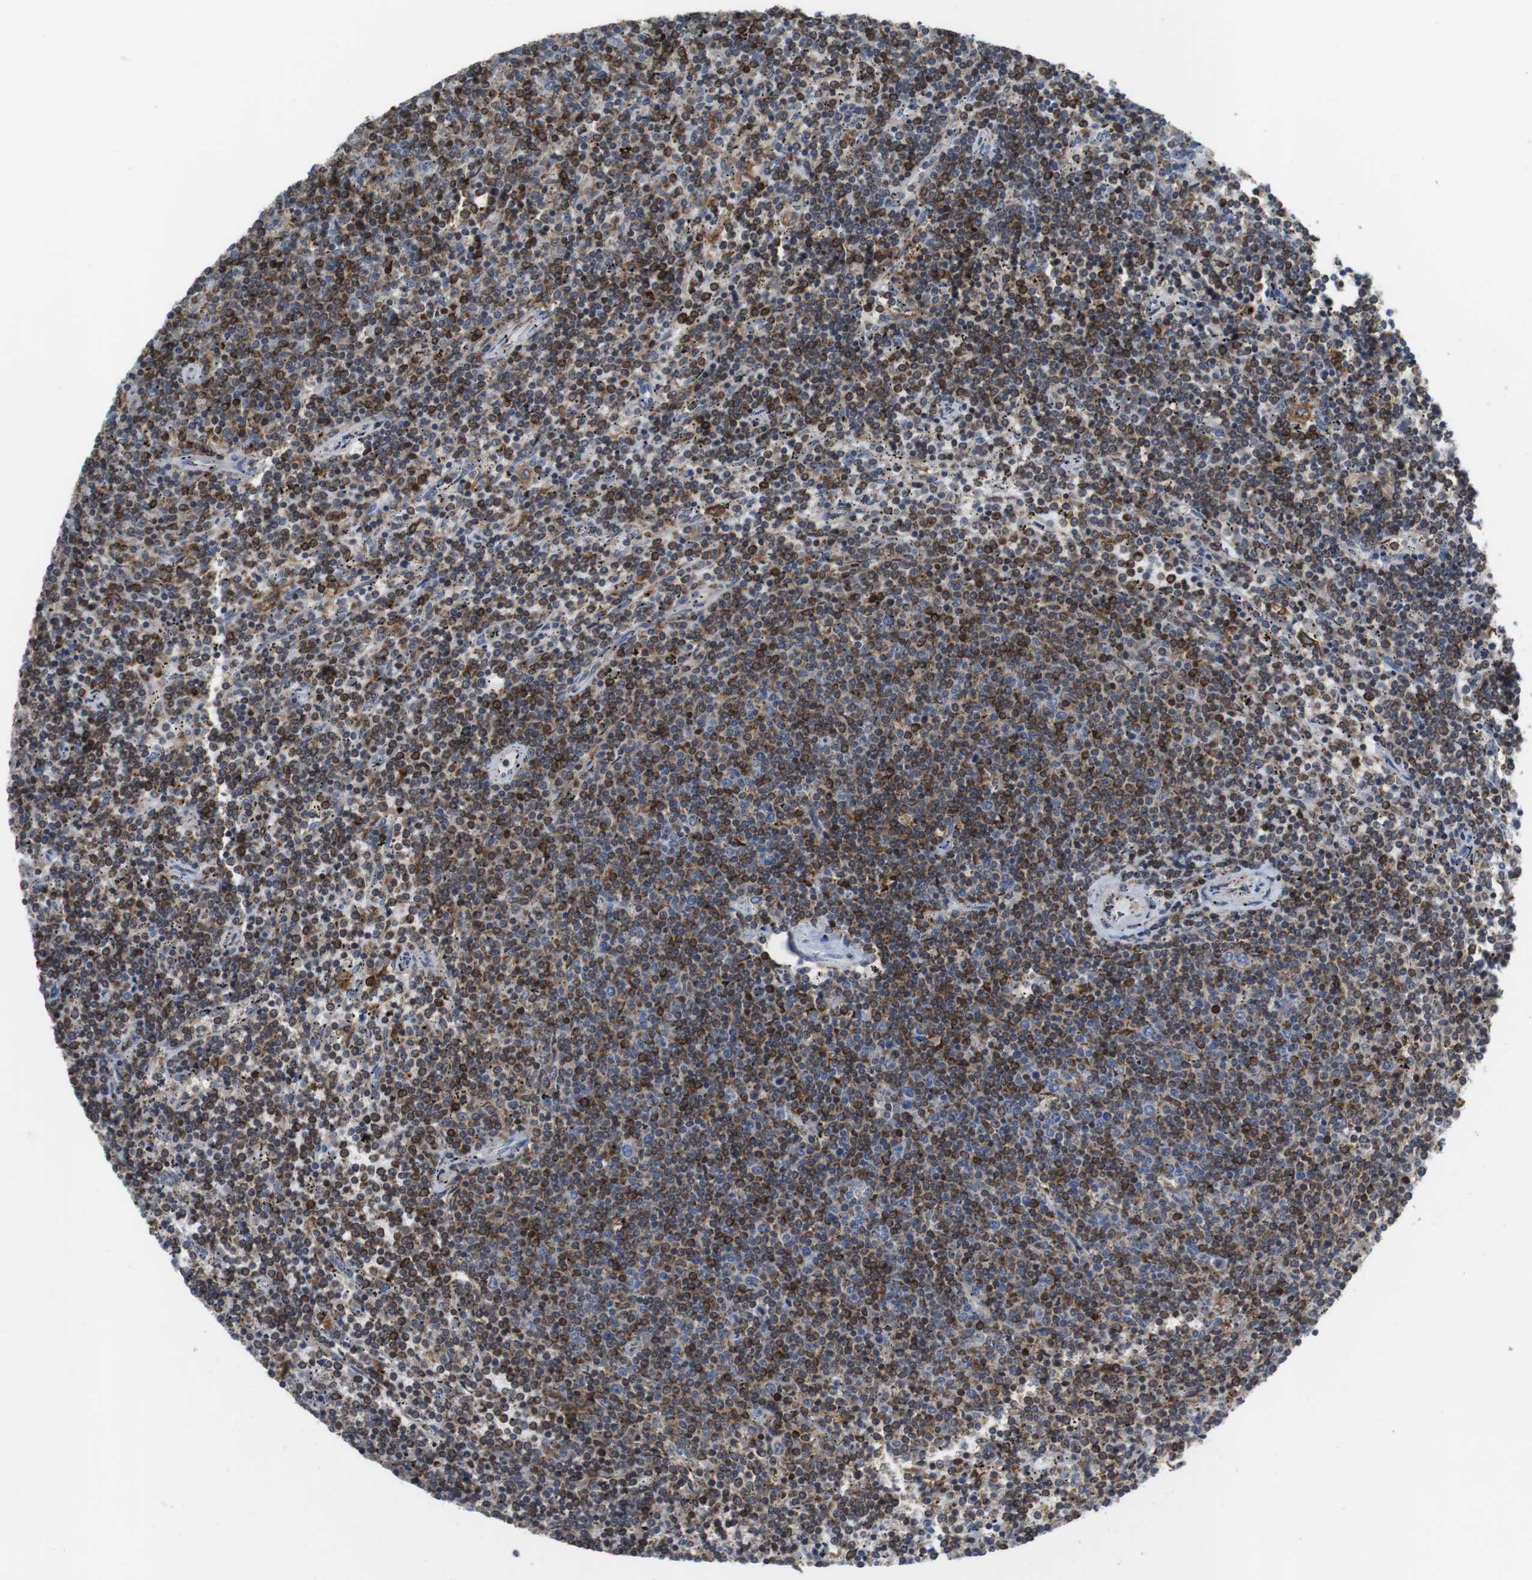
{"staining": {"intensity": "moderate", "quantity": "25%-75%", "location": "cytoplasmic/membranous"}, "tissue": "lymphoma", "cell_type": "Tumor cells", "image_type": "cancer", "snomed": [{"axis": "morphology", "description": "Malignant lymphoma, non-Hodgkin's type, Low grade"}, {"axis": "topography", "description": "Spleen"}], "caption": "Human malignant lymphoma, non-Hodgkin's type (low-grade) stained with a brown dye displays moderate cytoplasmic/membranous positive expression in about 25%-75% of tumor cells.", "gene": "ARL6IP5", "patient": {"sex": "female", "age": 50}}